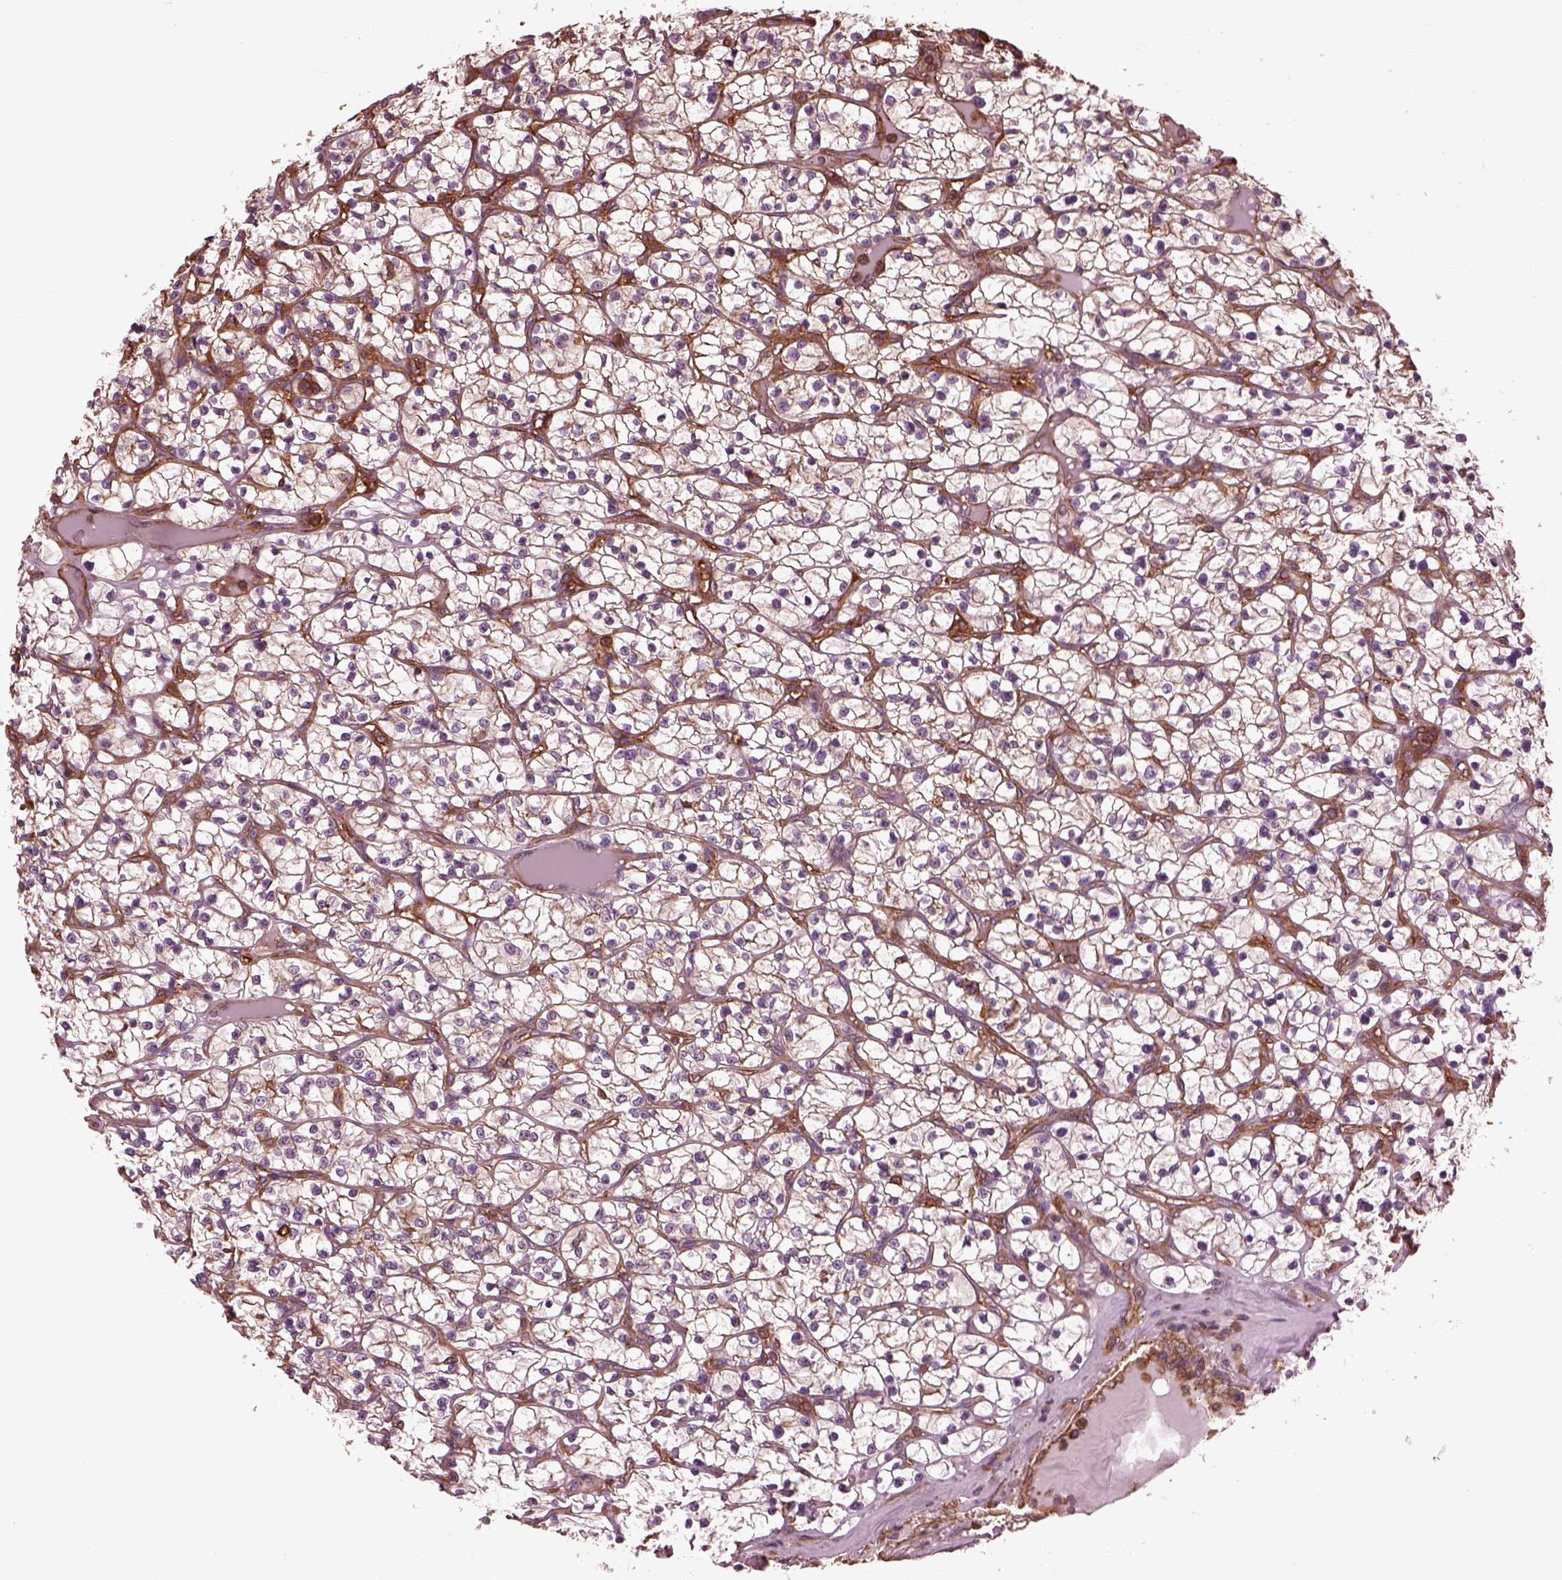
{"staining": {"intensity": "weak", "quantity": "25%-75%", "location": "cytoplasmic/membranous"}, "tissue": "renal cancer", "cell_type": "Tumor cells", "image_type": "cancer", "snomed": [{"axis": "morphology", "description": "Adenocarcinoma, NOS"}, {"axis": "topography", "description": "Kidney"}], "caption": "Immunohistochemical staining of renal cancer exhibits weak cytoplasmic/membranous protein positivity in about 25%-75% of tumor cells.", "gene": "MYL6", "patient": {"sex": "female", "age": 64}}